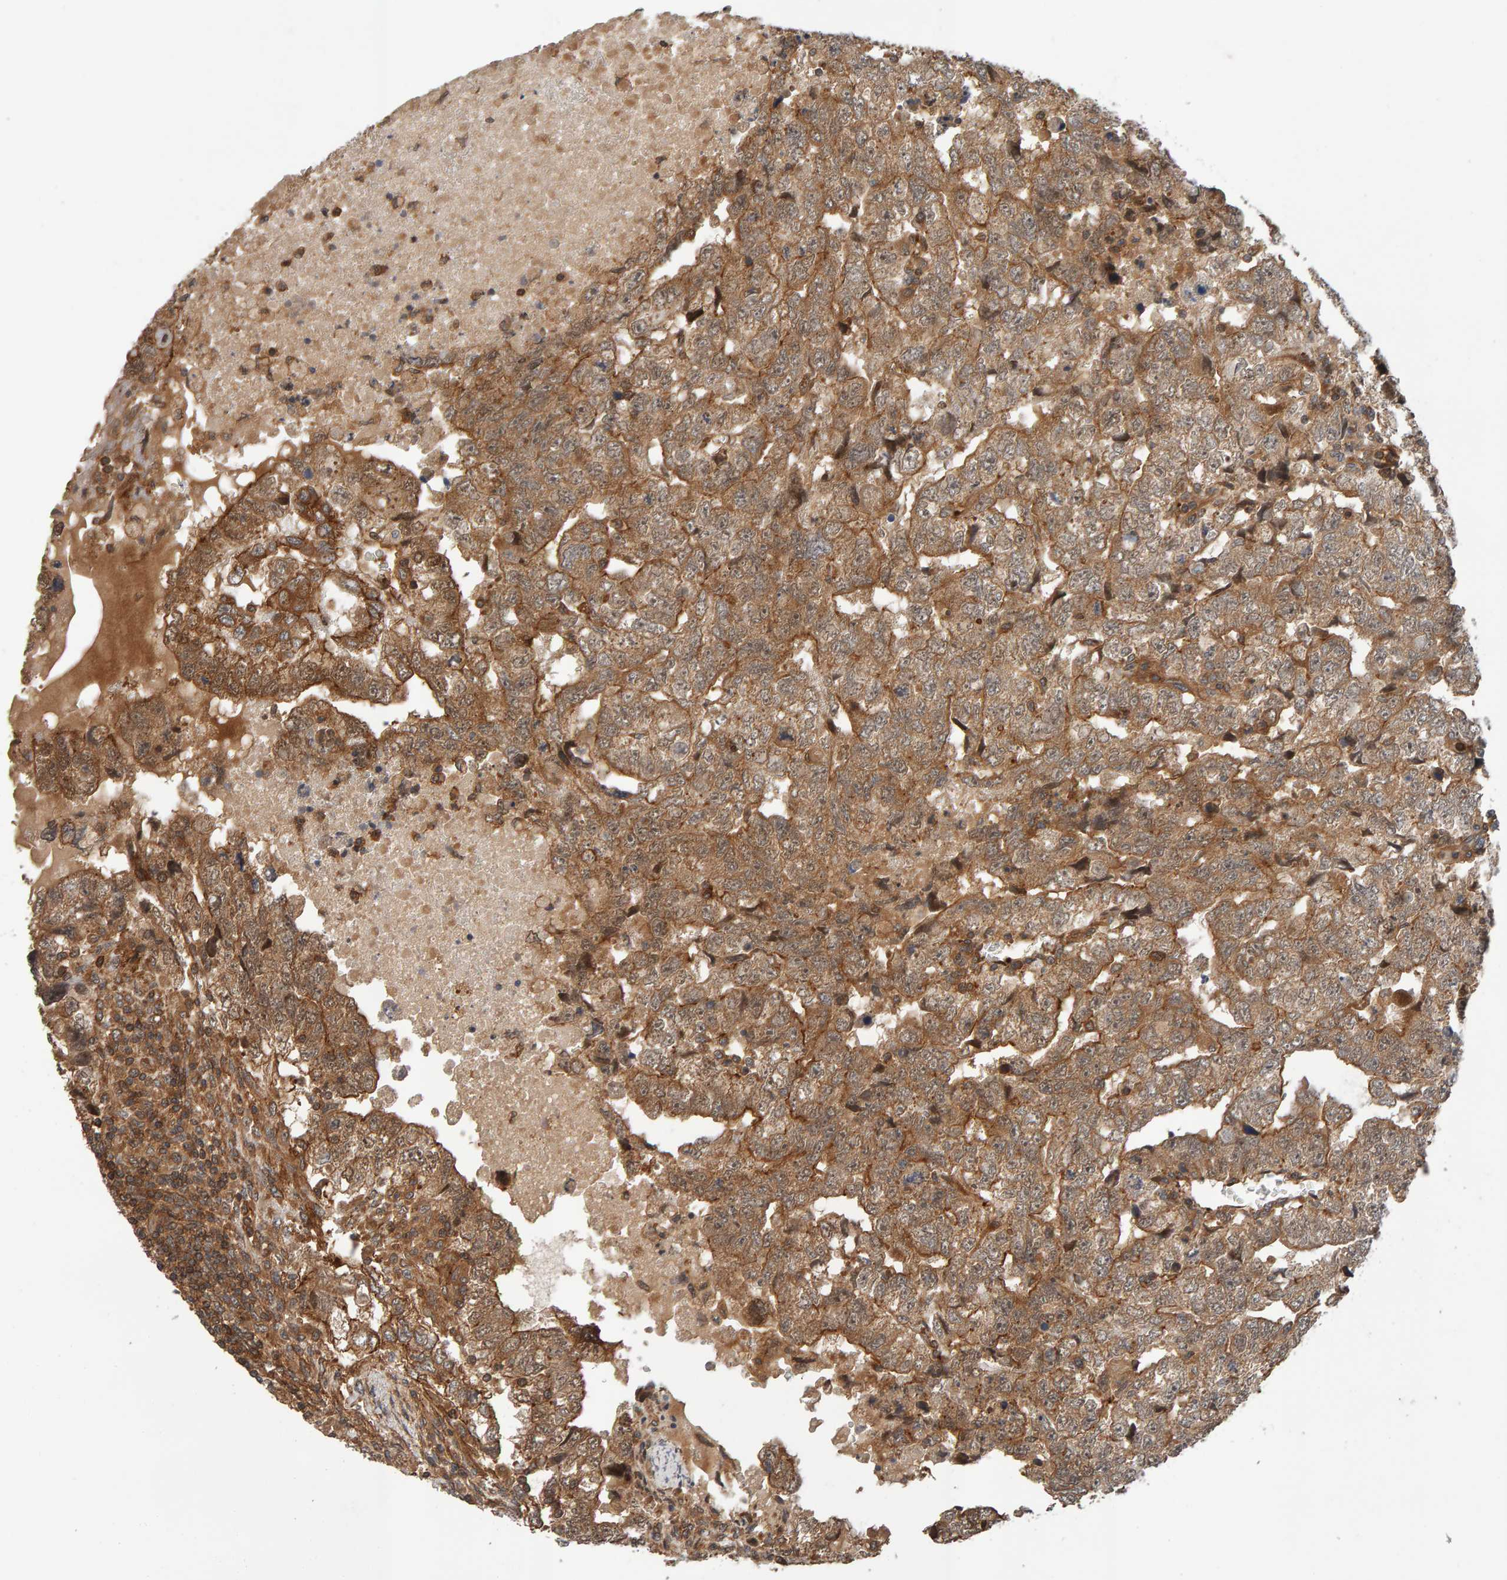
{"staining": {"intensity": "moderate", "quantity": ">75%", "location": "cytoplasmic/membranous"}, "tissue": "testis cancer", "cell_type": "Tumor cells", "image_type": "cancer", "snomed": [{"axis": "morphology", "description": "Carcinoma, Embryonal, NOS"}, {"axis": "topography", "description": "Testis"}], "caption": "Tumor cells show medium levels of moderate cytoplasmic/membranous staining in about >75% of cells in testis cancer (embryonal carcinoma).", "gene": "SYNRG", "patient": {"sex": "male", "age": 36}}